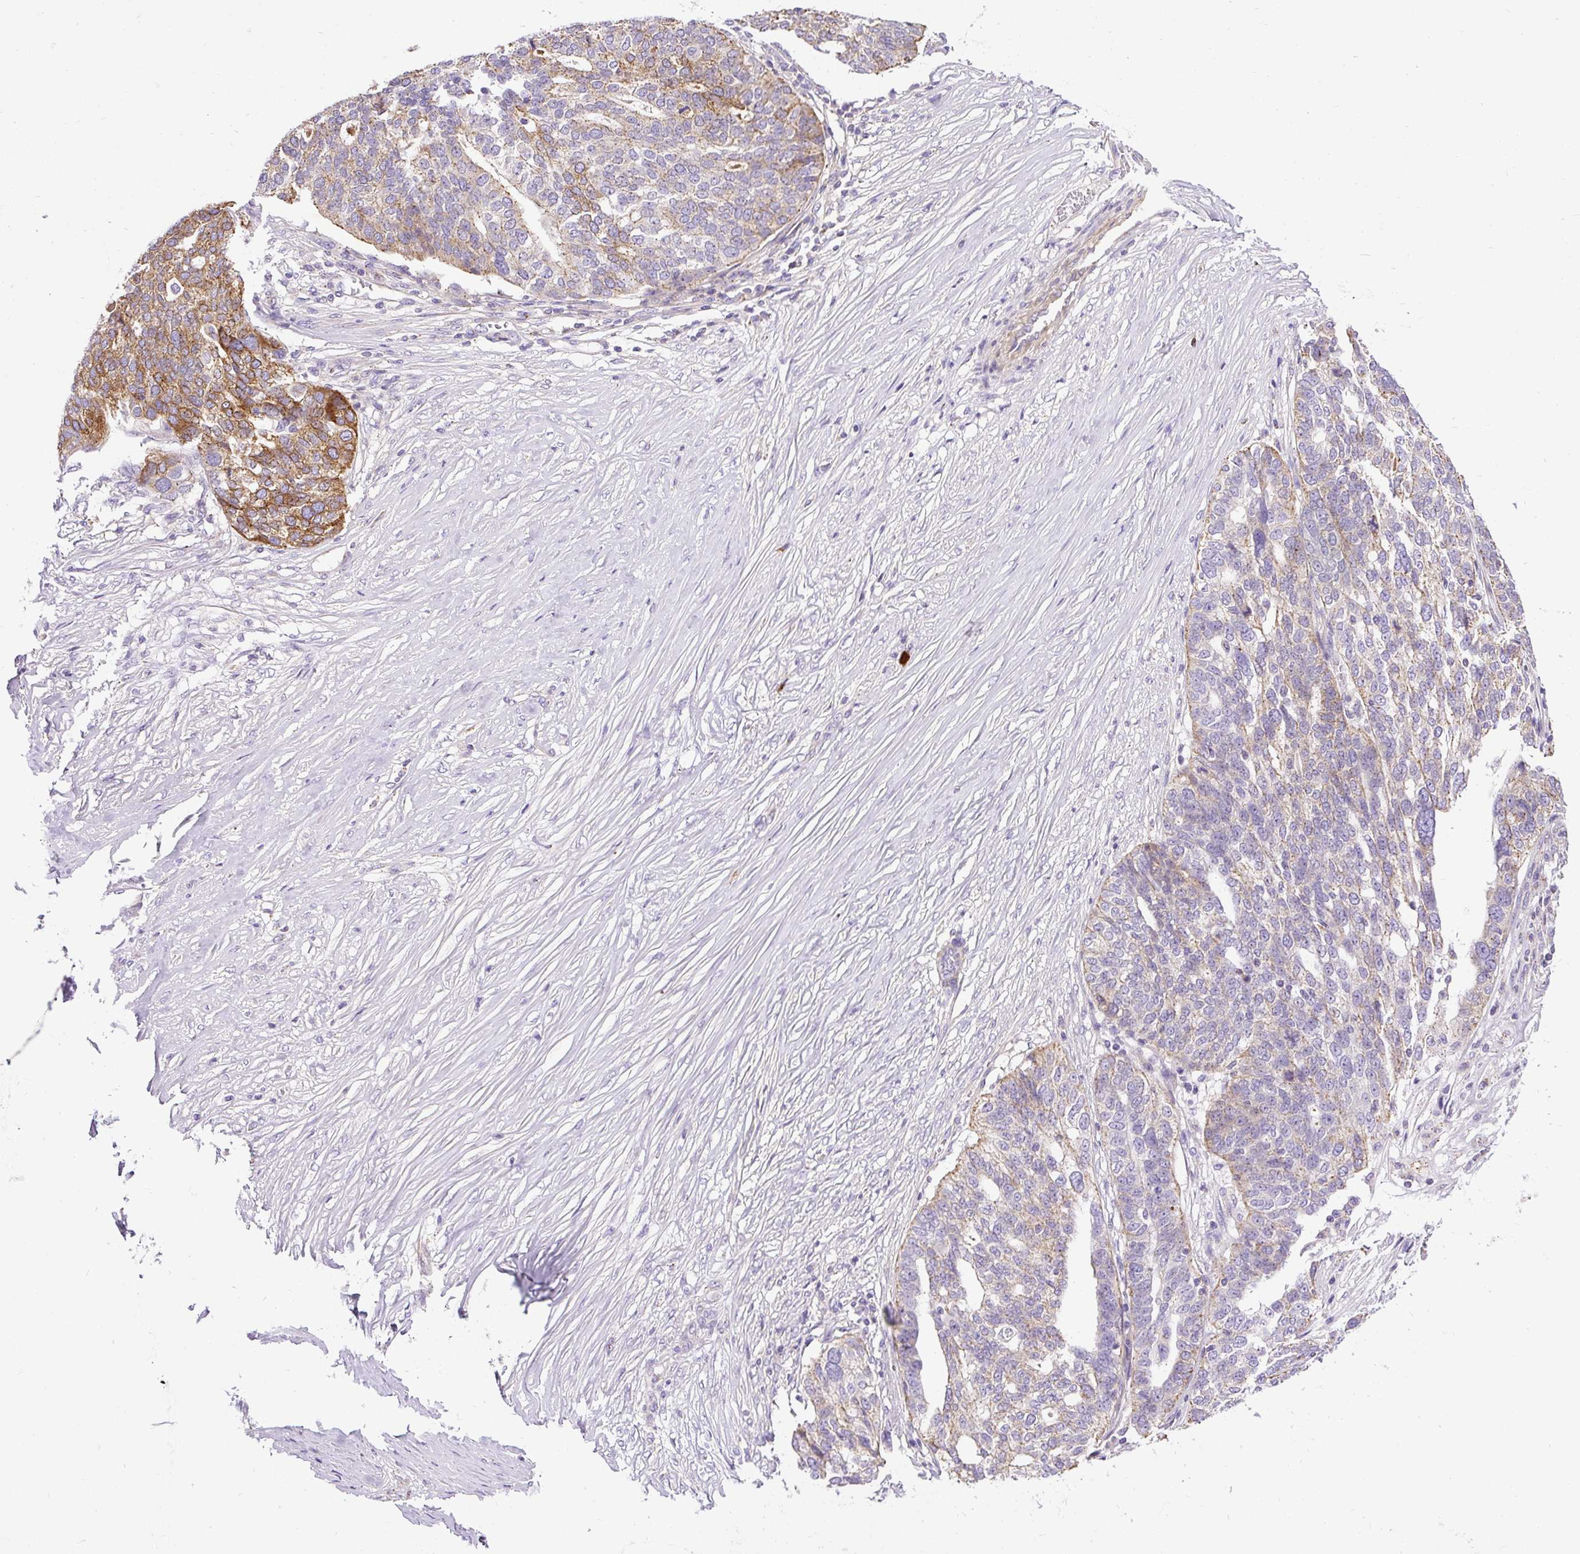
{"staining": {"intensity": "strong", "quantity": "<25%", "location": "cytoplasmic/membranous"}, "tissue": "ovarian cancer", "cell_type": "Tumor cells", "image_type": "cancer", "snomed": [{"axis": "morphology", "description": "Cystadenocarcinoma, serous, NOS"}, {"axis": "topography", "description": "Ovary"}], "caption": "Approximately <25% of tumor cells in serous cystadenocarcinoma (ovarian) demonstrate strong cytoplasmic/membranous protein staining as visualized by brown immunohistochemical staining.", "gene": "CFAP47", "patient": {"sex": "female", "age": 59}}